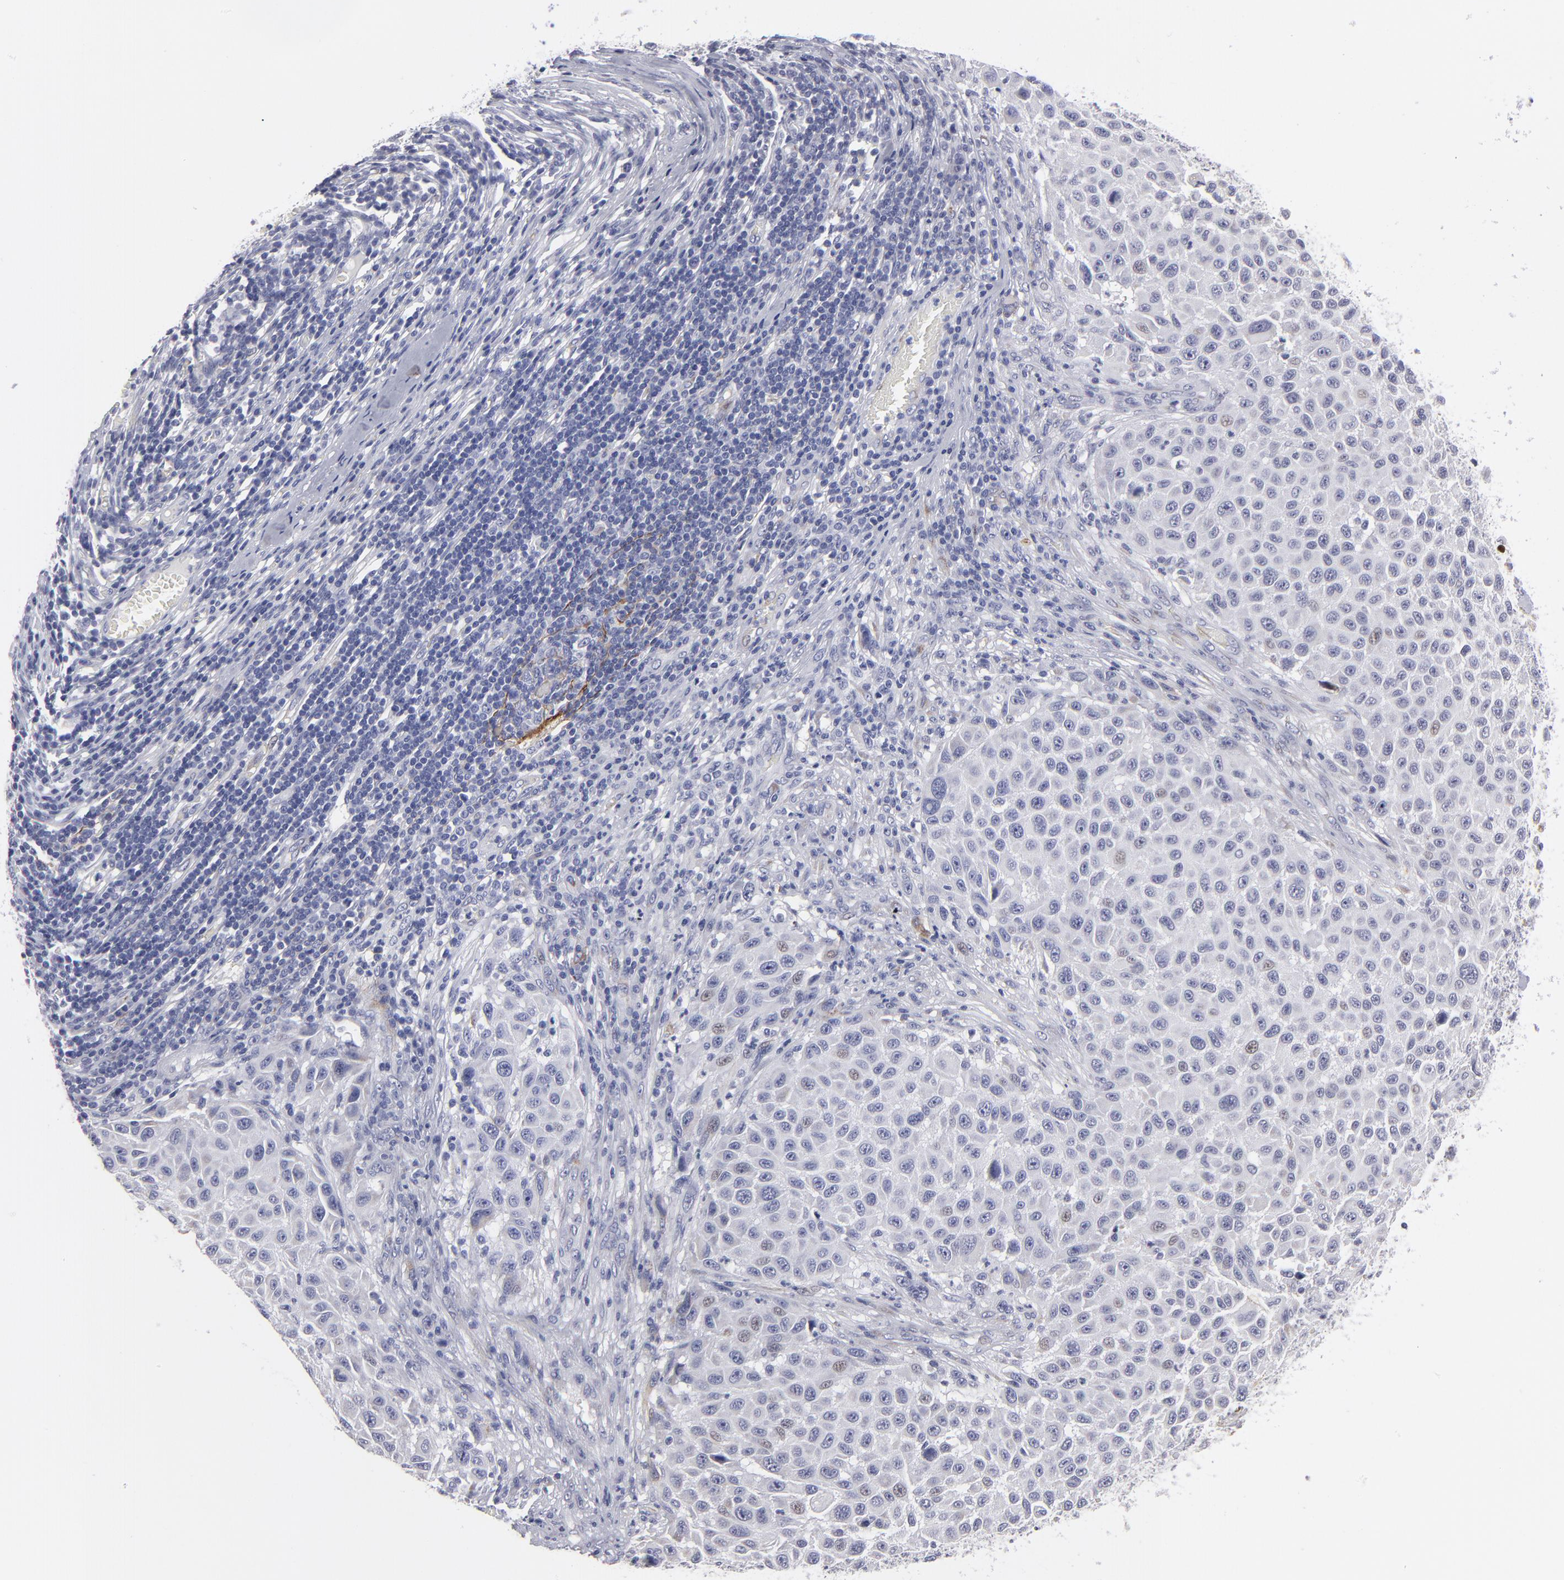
{"staining": {"intensity": "weak", "quantity": "<25%", "location": "cytoplasmic/membranous,nuclear"}, "tissue": "melanoma", "cell_type": "Tumor cells", "image_type": "cancer", "snomed": [{"axis": "morphology", "description": "Malignant melanoma, Metastatic site"}, {"axis": "topography", "description": "Lymph node"}], "caption": "Tumor cells are negative for protein expression in human malignant melanoma (metastatic site). (DAB (3,3'-diaminobenzidine) IHC, high magnification).", "gene": "CADM3", "patient": {"sex": "male", "age": 61}}